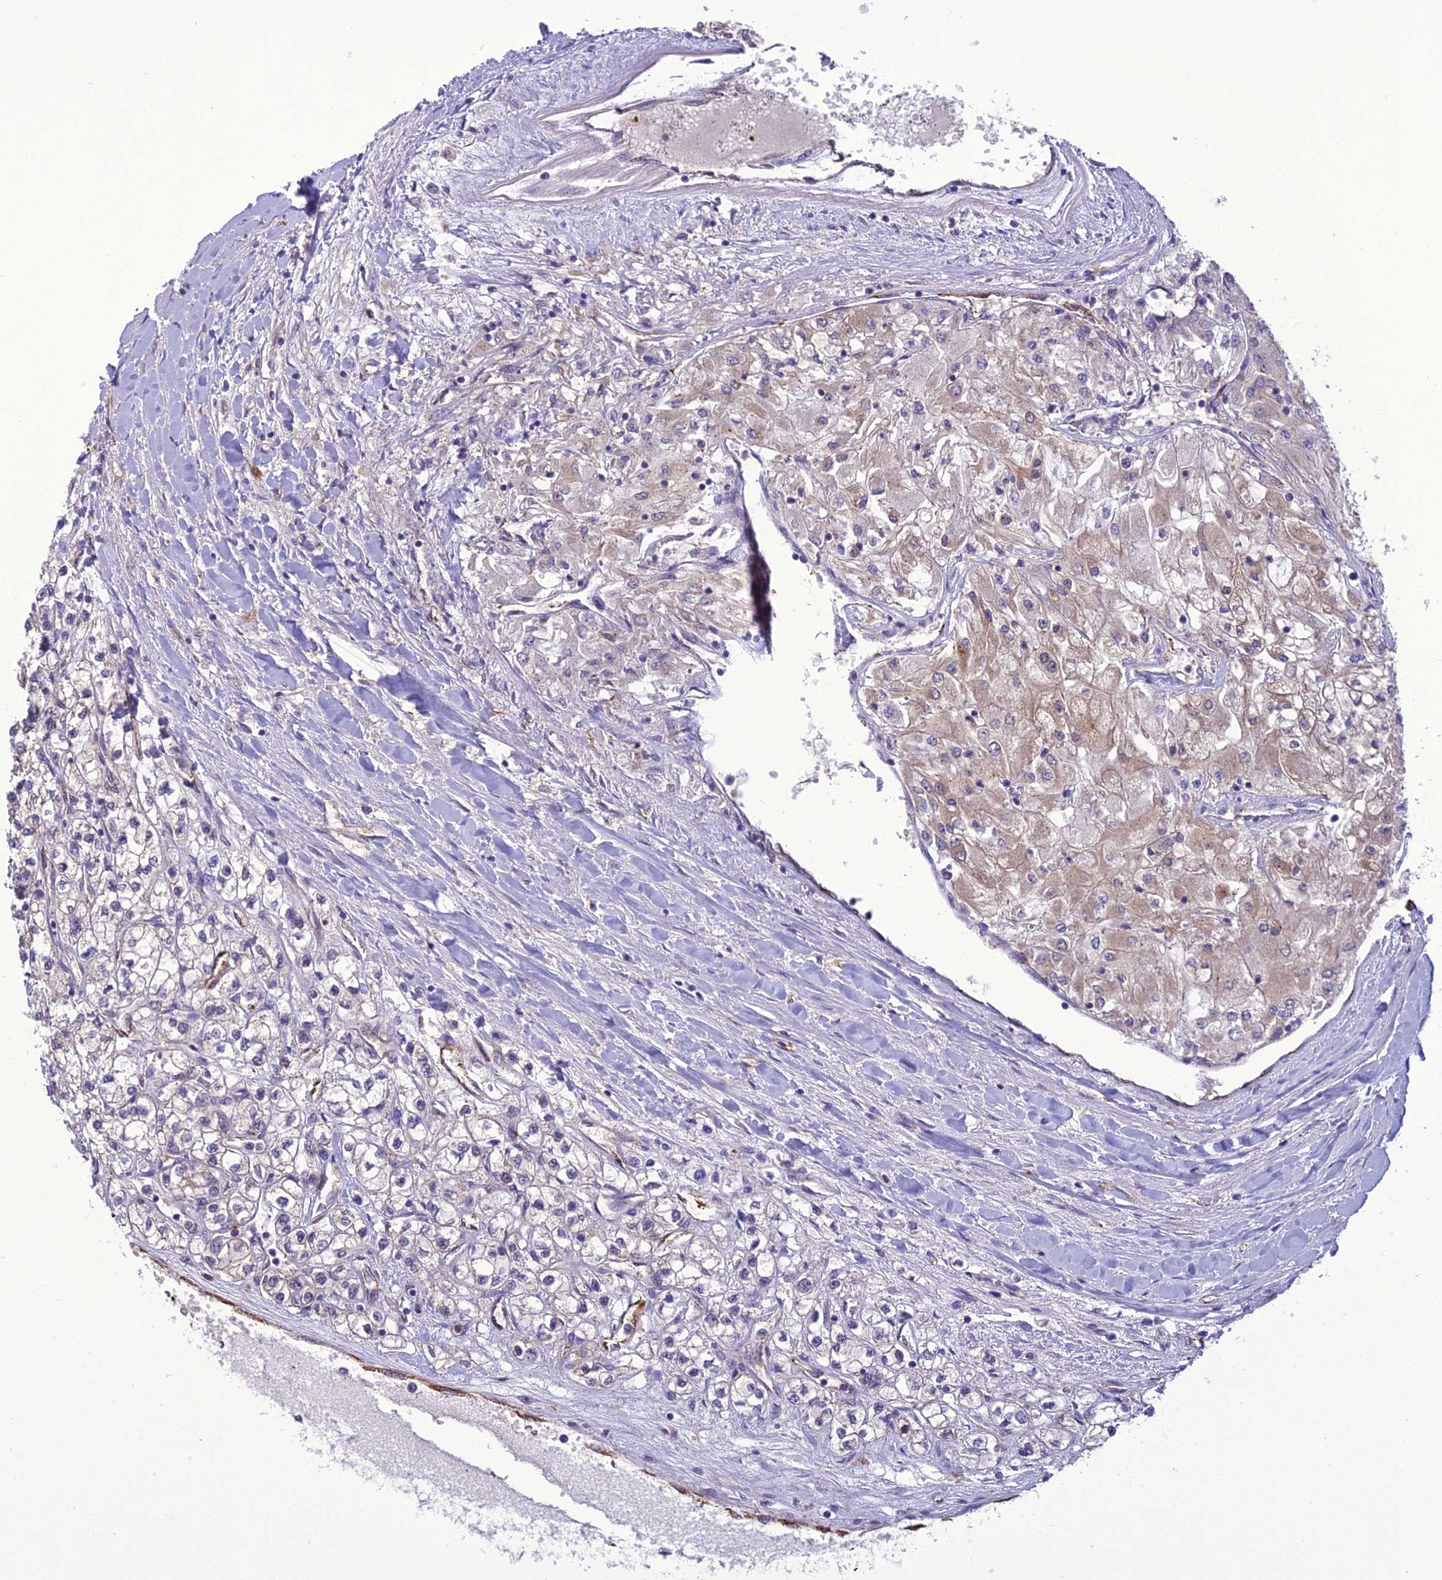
{"staining": {"intensity": "weak", "quantity": "<25%", "location": "cytoplasmic/membranous"}, "tissue": "renal cancer", "cell_type": "Tumor cells", "image_type": "cancer", "snomed": [{"axis": "morphology", "description": "Adenocarcinoma, NOS"}, {"axis": "topography", "description": "Kidney"}], "caption": "This is a histopathology image of immunohistochemistry (IHC) staining of adenocarcinoma (renal), which shows no positivity in tumor cells.", "gene": "BORCS6", "patient": {"sex": "male", "age": 80}}